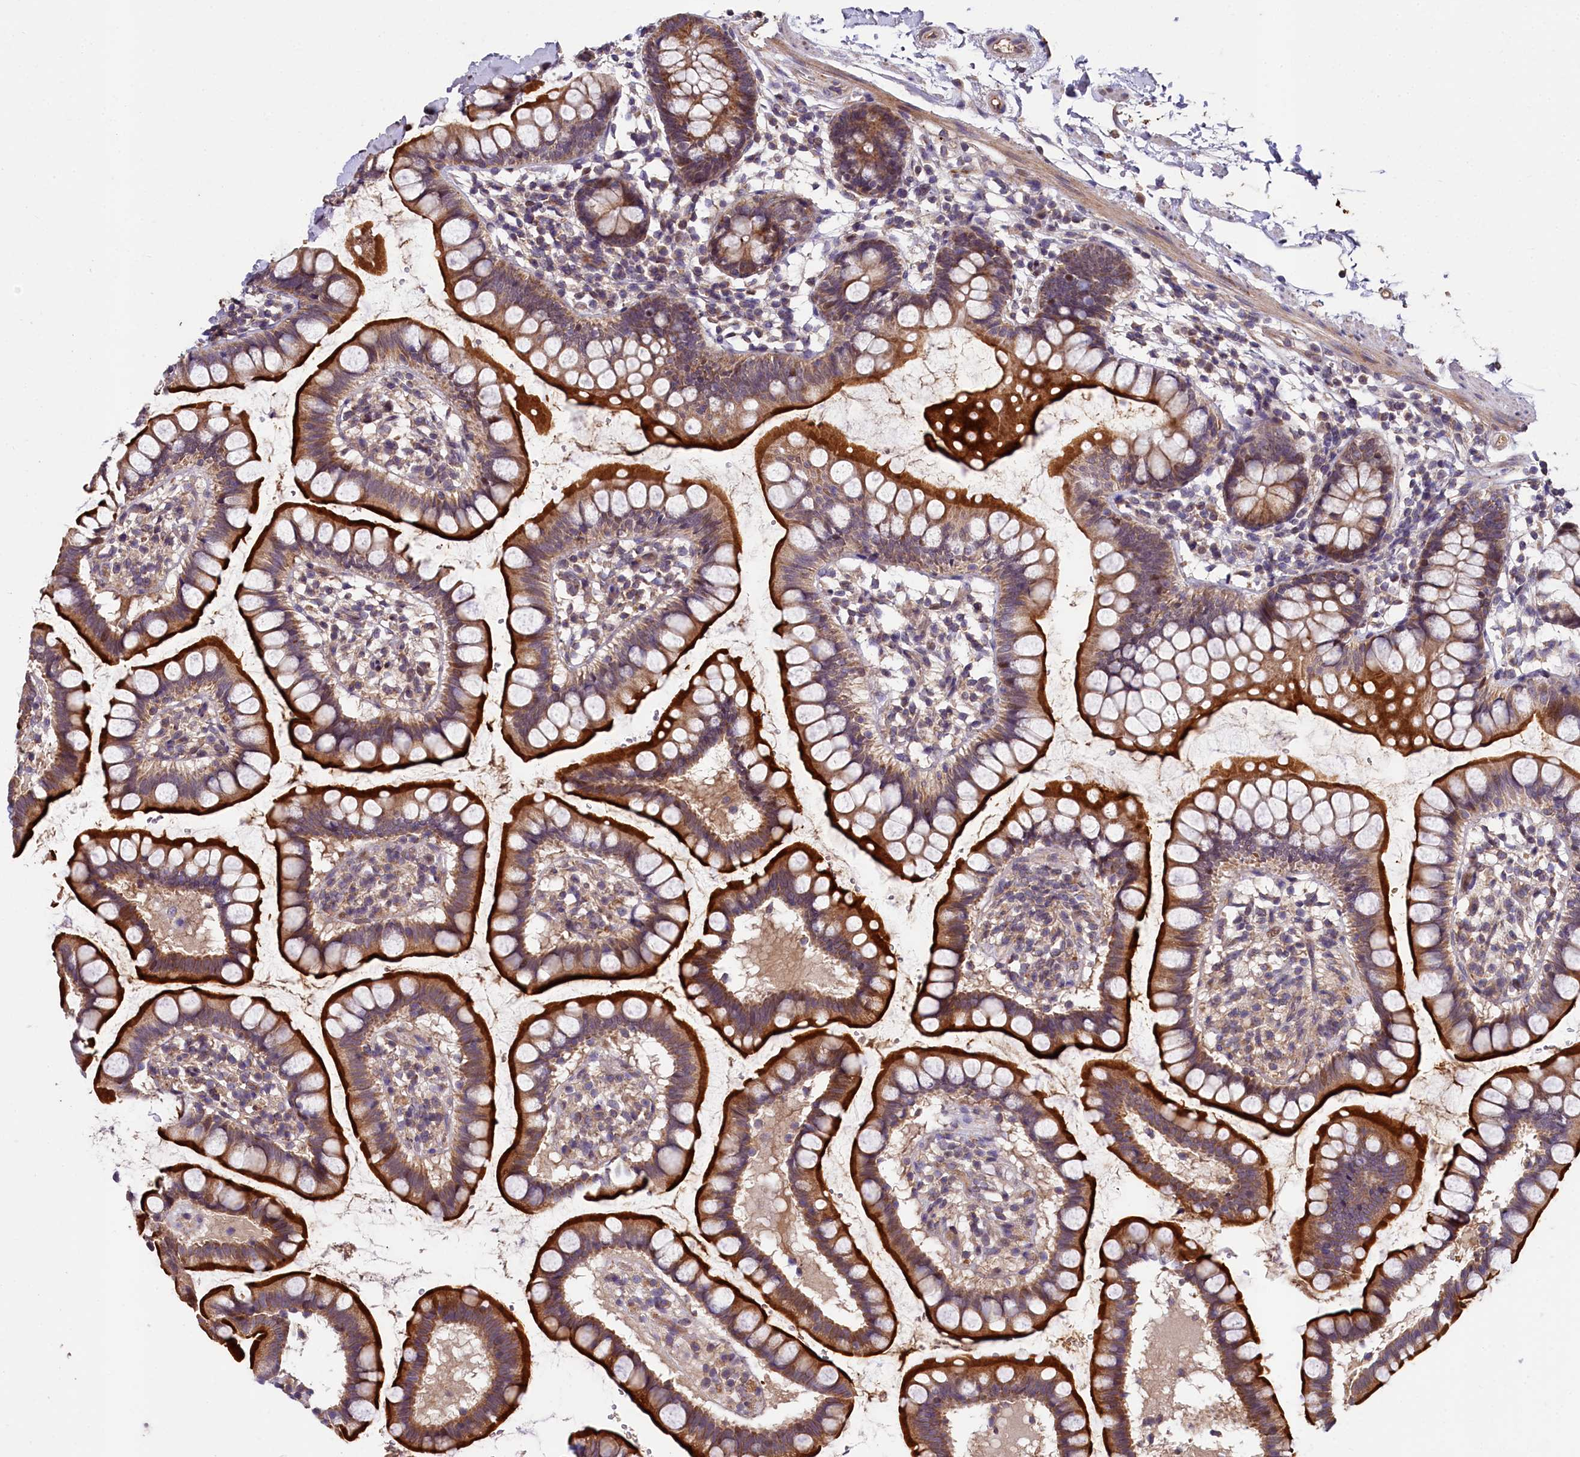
{"staining": {"intensity": "strong", "quantity": ">75%", "location": "cytoplasmic/membranous"}, "tissue": "small intestine", "cell_type": "Glandular cells", "image_type": "normal", "snomed": [{"axis": "morphology", "description": "Normal tissue, NOS"}, {"axis": "topography", "description": "Small intestine"}], "caption": "Protein expression analysis of benign human small intestine reveals strong cytoplasmic/membranous expression in about >75% of glandular cells.", "gene": "SPRYD3", "patient": {"sex": "female", "age": 84}}